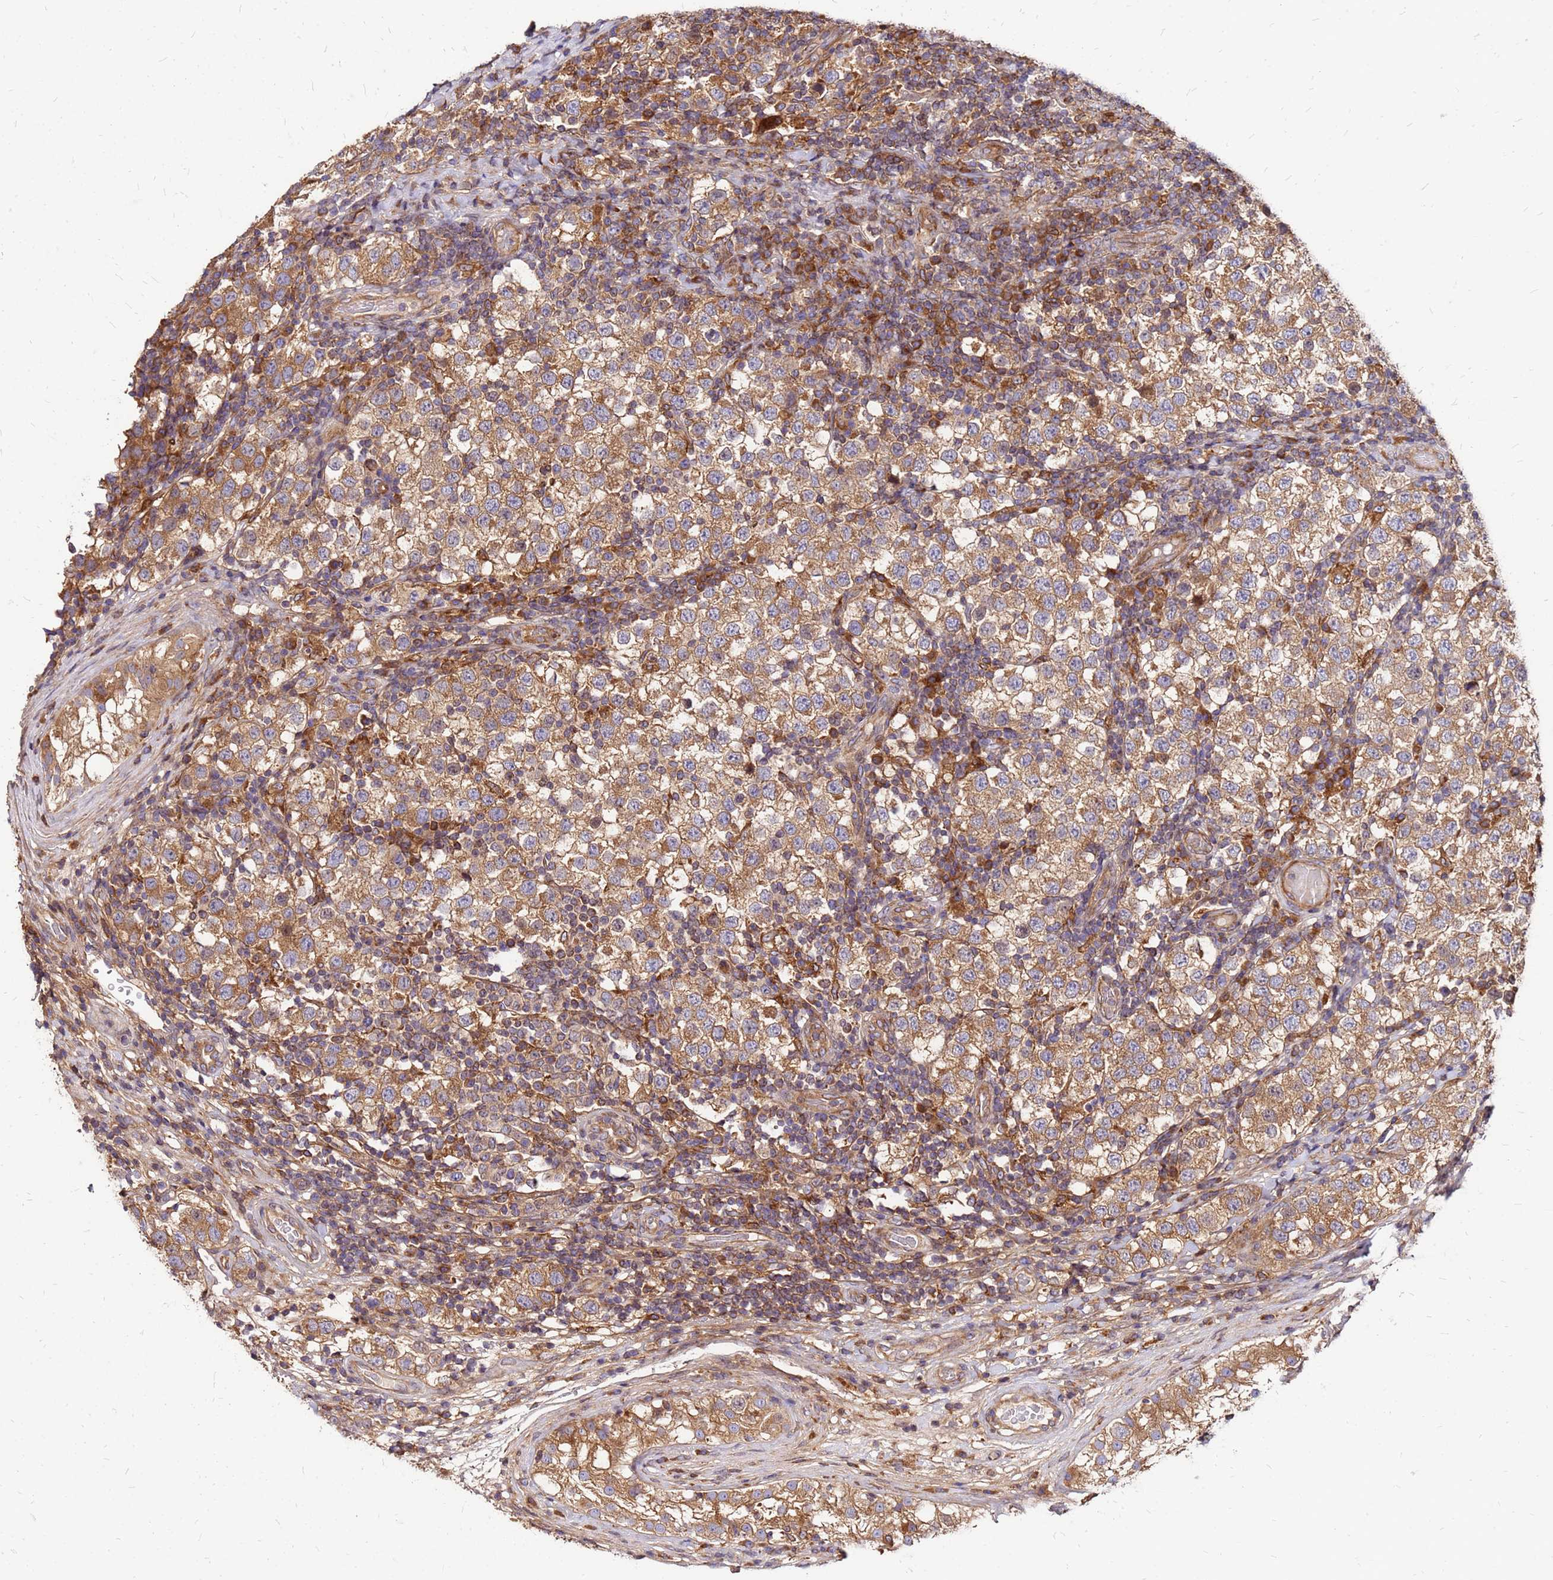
{"staining": {"intensity": "moderate", "quantity": ">75%", "location": "cytoplasmic/membranous"}, "tissue": "testis cancer", "cell_type": "Tumor cells", "image_type": "cancer", "snomed": [{"axis": "morphology", "description": "Seminoma, NOS"}, {"axis": "topography", "description": "Testis"}], "caption": "Immunohistochemical staining of human testis cancer exhibits medium levels of moderate cytoplasmic/membranous protein expression in approximately >75% of tumor cells. The staining is performed using DAB (3,3'-diaminobenzidine) brown chromogen to label protein expression. The nuclei are counter-stained blue using hematoxylin.", "gene": "CYBC1", "patient": {"sex": "male", "age": 34}}